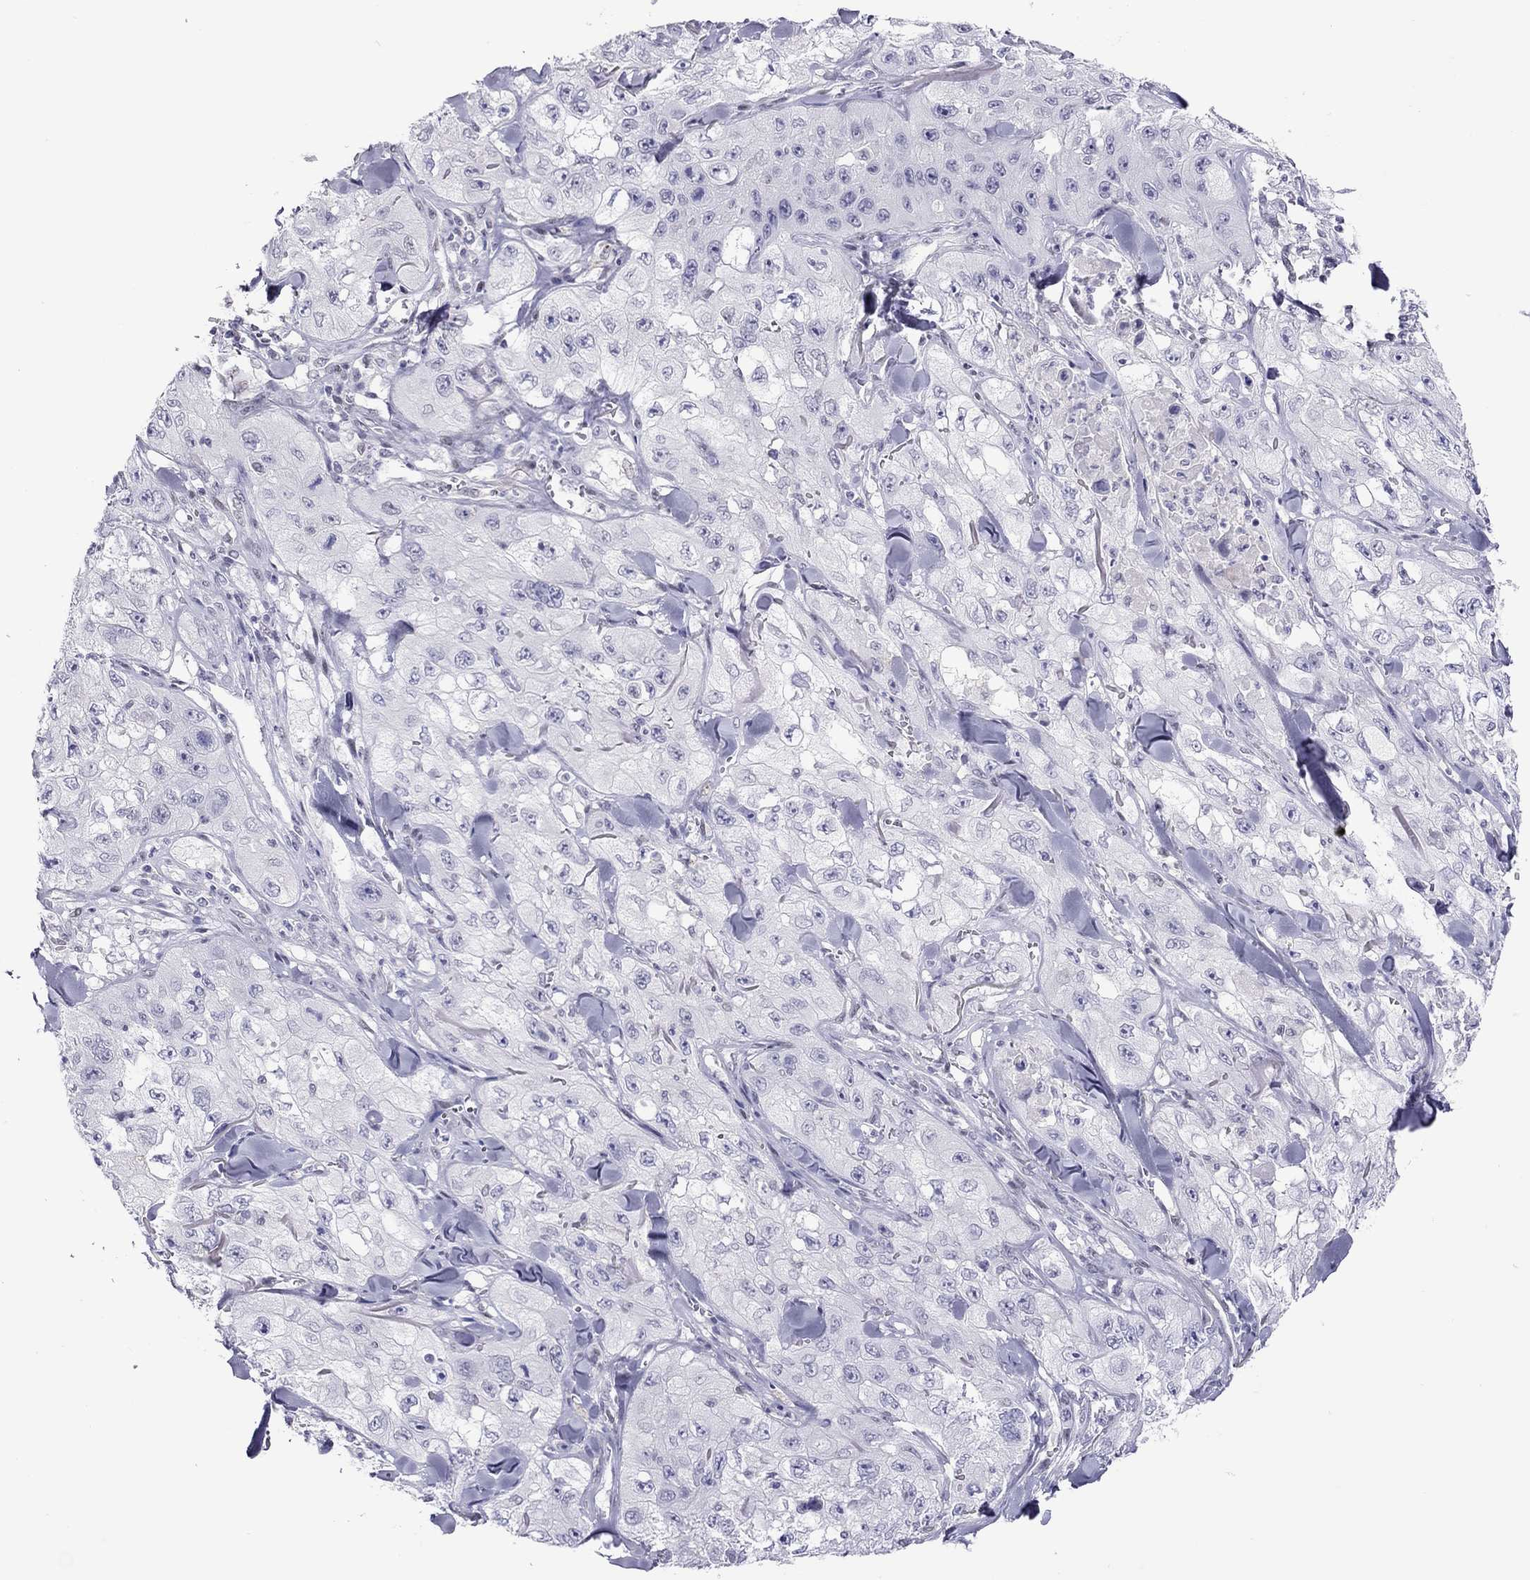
{"staining": {"intensity": "negative", "quantity": "none", "location": "none"}, "tissue": "skin cancer", "cell_type": "Tumor cells", "image_type": "cancer", "snomed": [{"axis": "morphology", "description": "Squamous cell carcinoma, NOS"}, {"axis": "topography", "description": "Skin"}, {"axis": "topography", "description": "Subcutis"}], "caption": "High power microscopy image of an immunohistochemistry image of skin cancer, revealing no significant positivity in tumor cells.", "gene": "CHRNB3", "patient": {"sex": "male", "age": 73}}